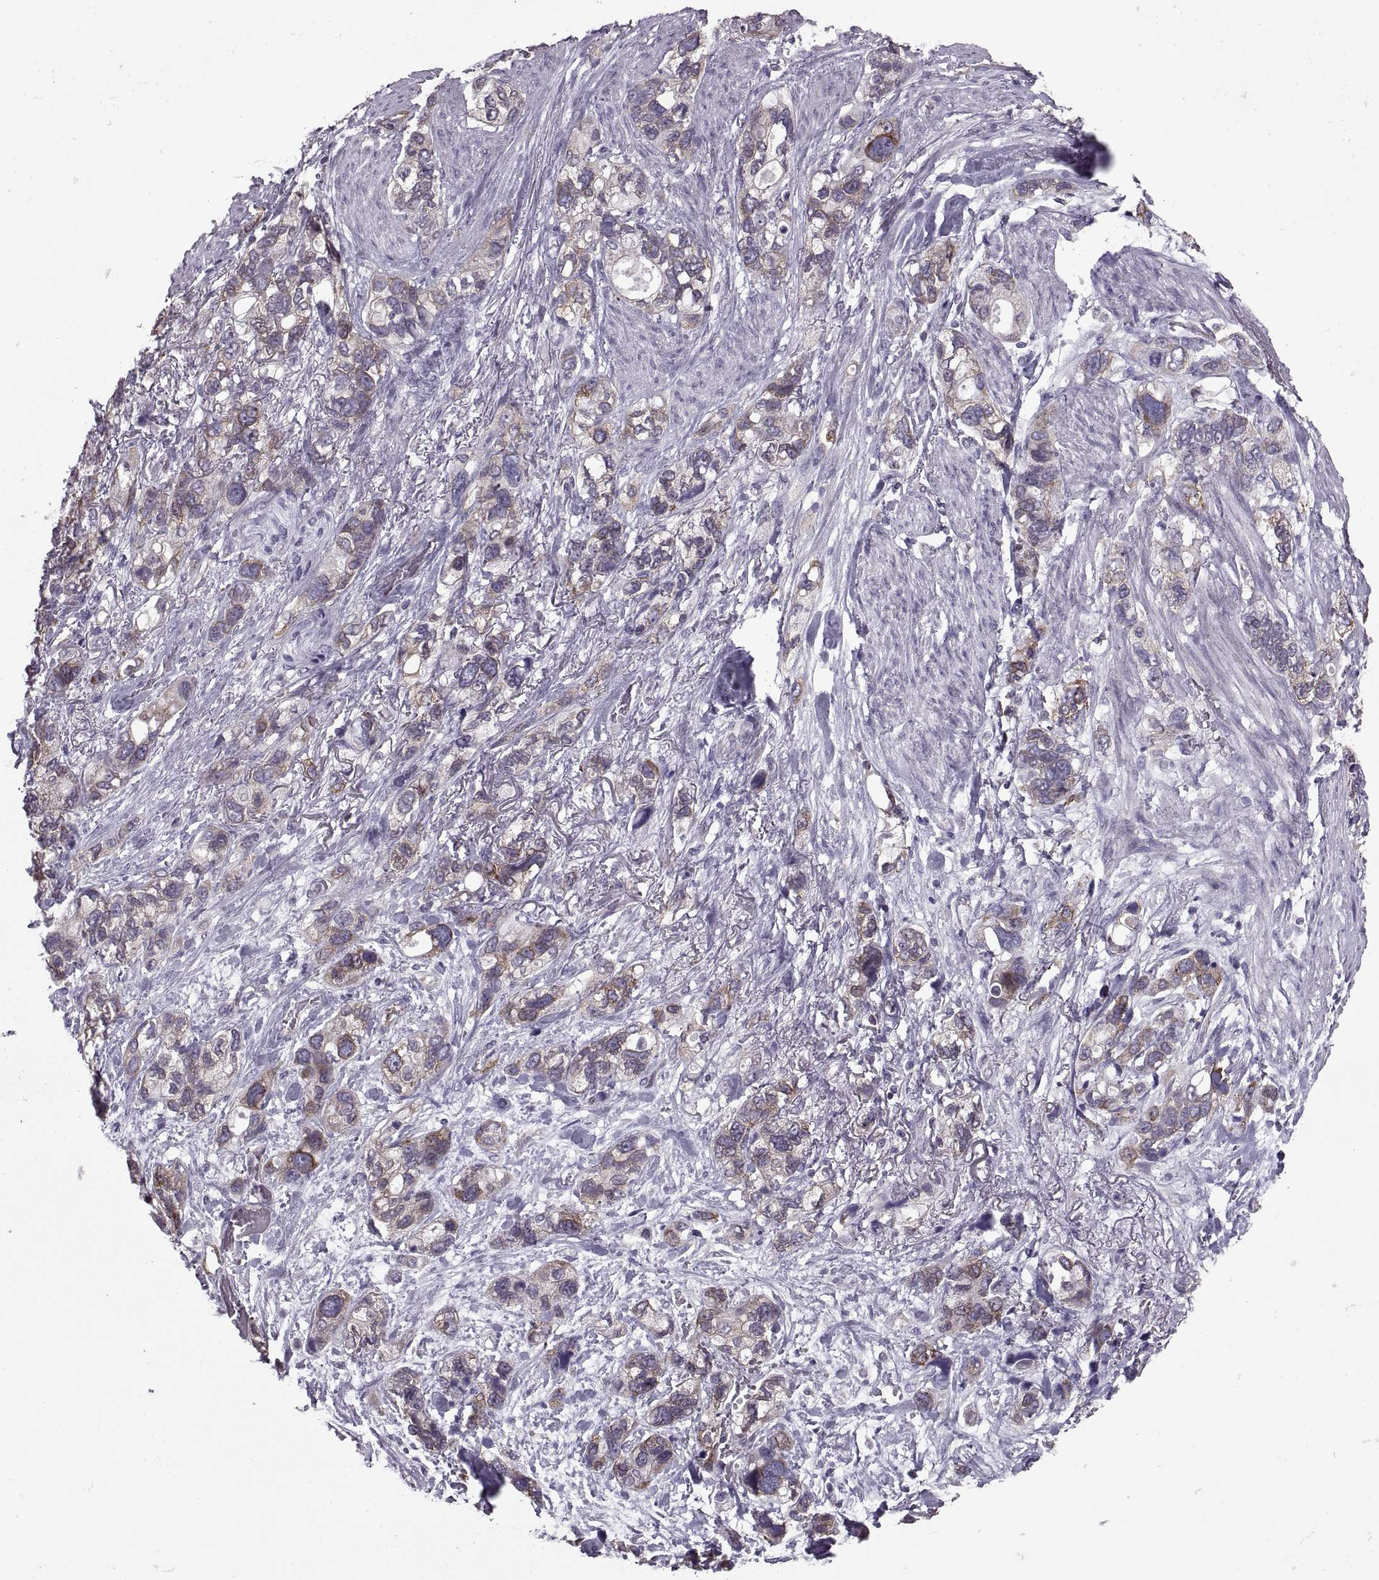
{"staining": {"intensity": "moderate", "quantity": "25%-75%", "location": "cytoplasmic/membranous"}, "tissue": "stomach cancer", "cell_type": "Tumor cells", "image_type": "cancer", "snomed": [{"axis": "morphology", "description": "Adenocarcinoma, NOS"}, {"axis": "topography", "description": "Stomach, upper"}], "caption": "A brown stain highlights moderate cytoplasmic/membranous expression of a protein in human stomach adenocarcinoma tumor cells.", "gene": "PABPC1", "patient": {"sex": "female", "age": 81}}